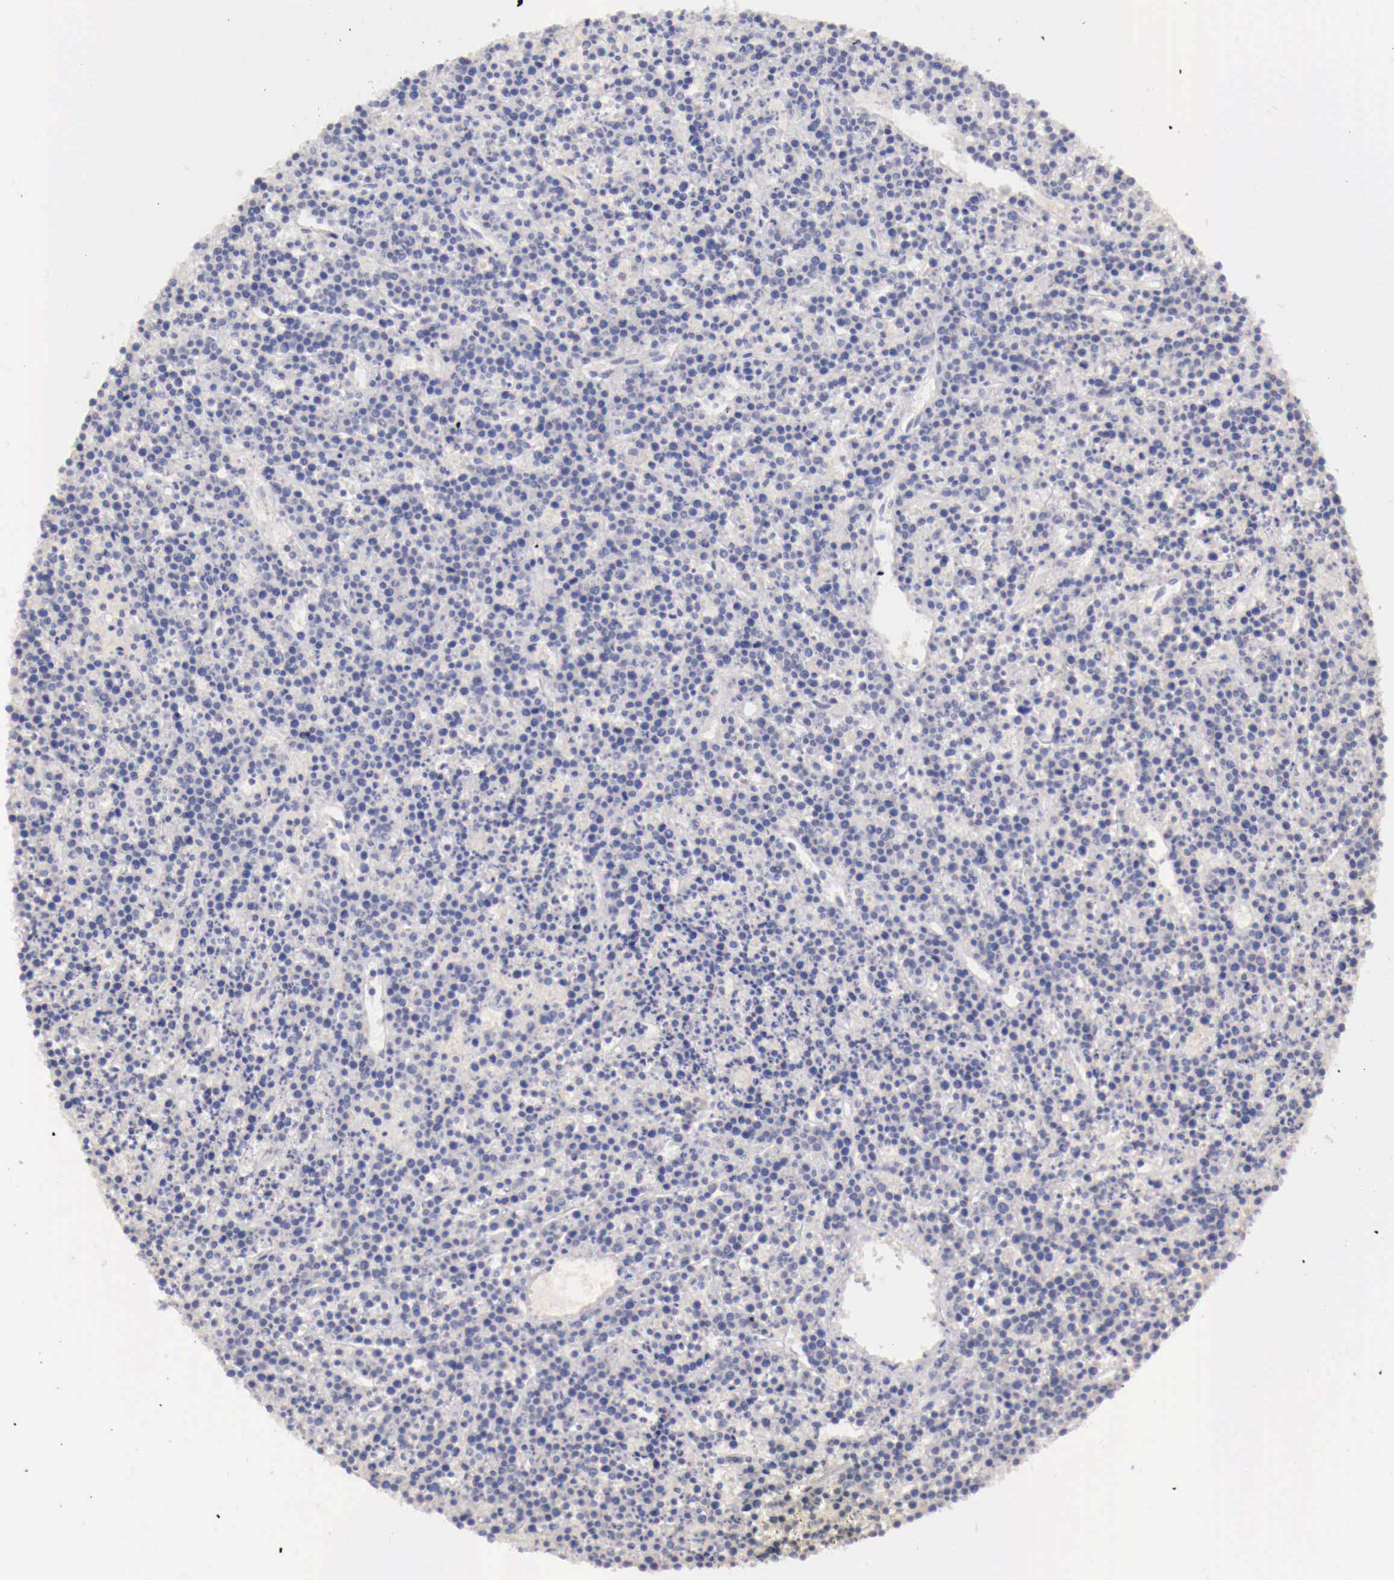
{"staining": {"intensity": "negative", "quantity": "none", "location": "none"}, "tissue": "lymphoma", "cell_type": "Tumor cells", "image_type": "cancer", "snomed": [{"axis": "morphology", "description": "Malignant lymphoma, non-Hodgkin's type, High grade"}, {"axis": "topography", "description": "Ovary"}], "caption": "Tumor cells are negative for protein expression in human malignant lymphoma, non-Hodgkin's type (high-grade). (DAB immunohistochemistry with hematoxylin counter stain).", "gene": "UBA1", "patient": {"sex": "female", "age": 56}}